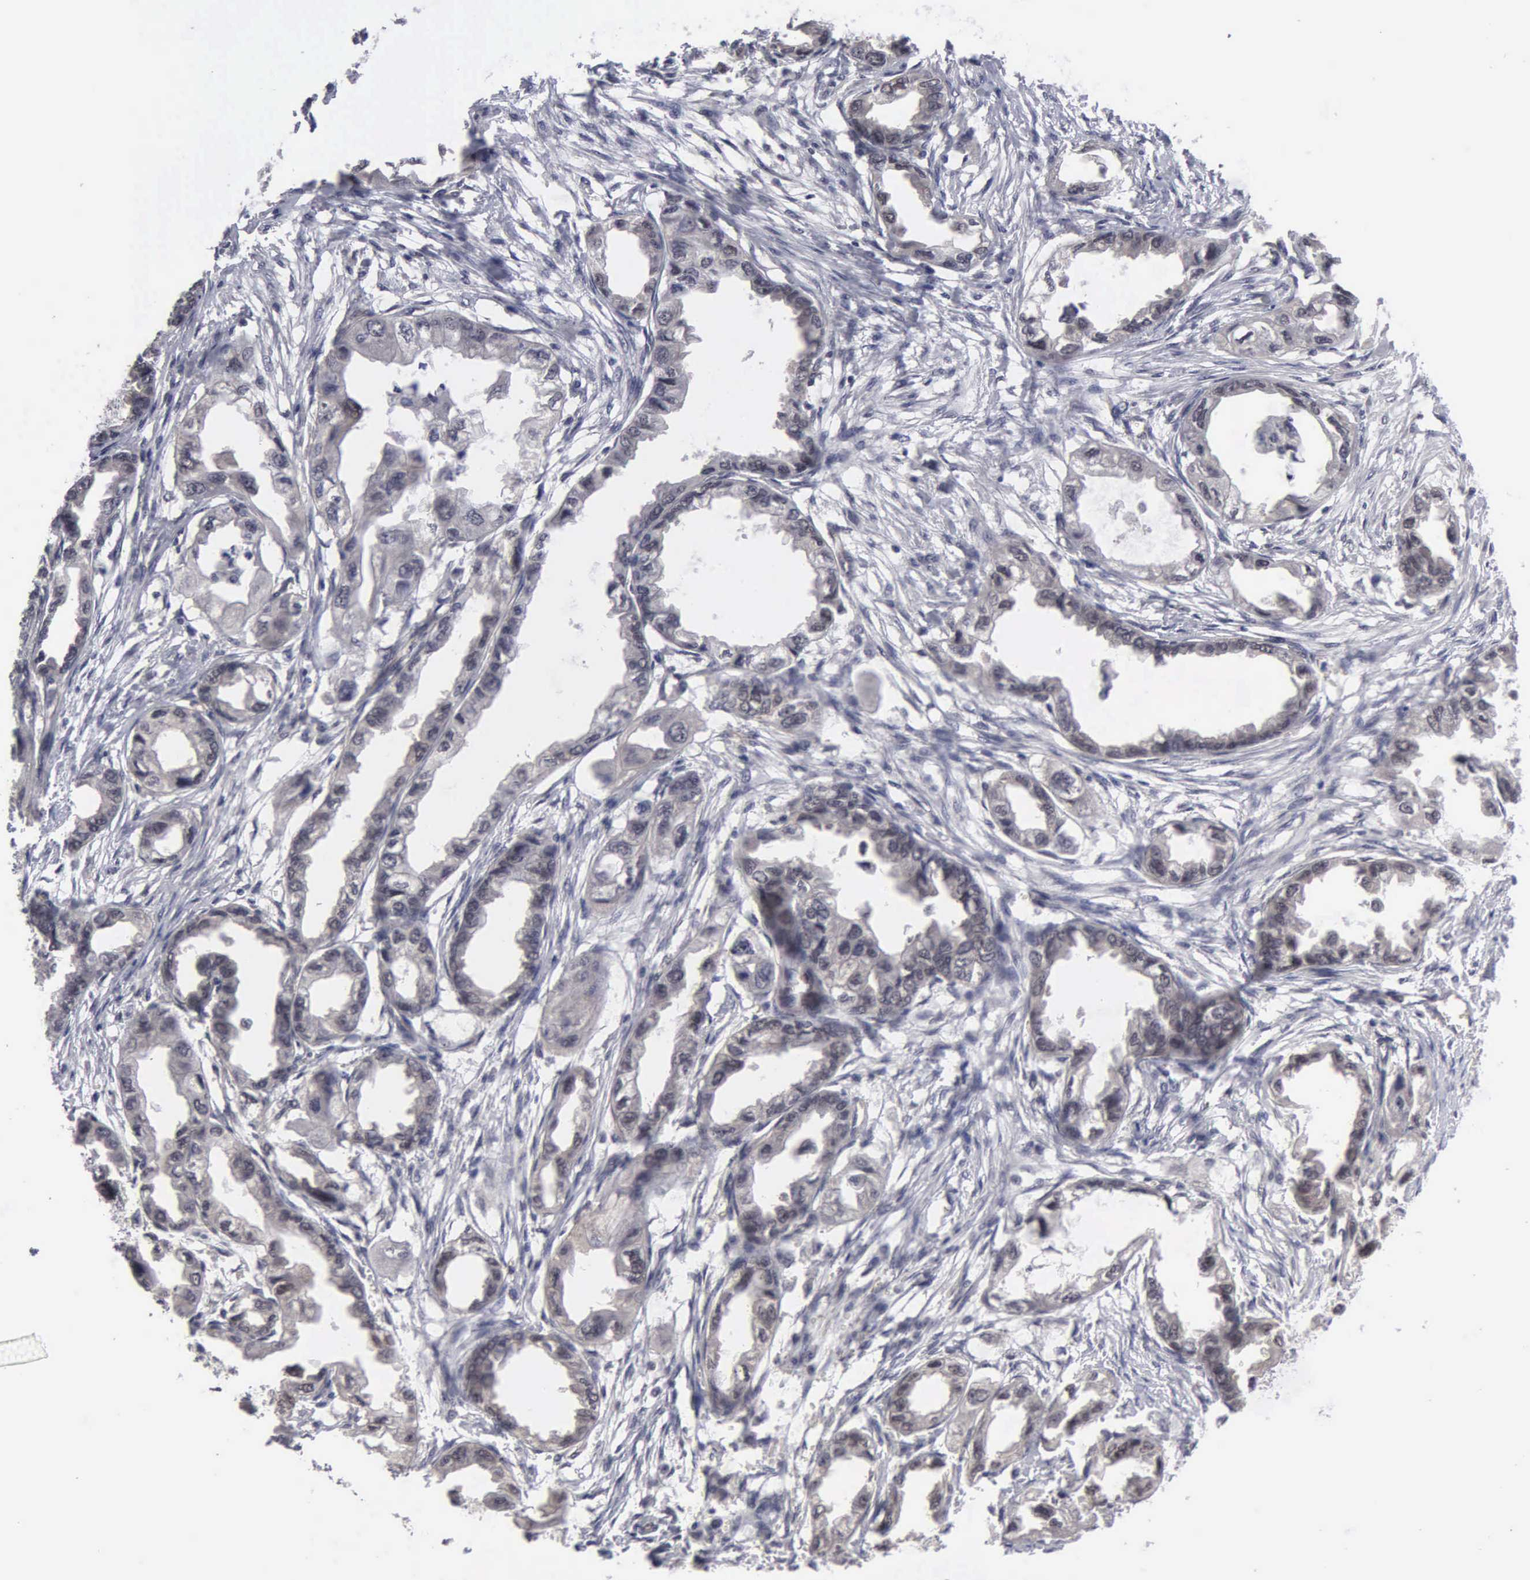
{"staining": {"intensity": "negative", "quantity": "none", "location": "none"}, "tissue": "endometrial cancer", "cell_type": "Tumor cells", "image_type": "cancer", "snomed": [{"axis": "morphology", "description": "Adenocarcinoma, NOS"}, {"axis": "topography", "description": "Endometrium"}], "caption": "This is a micrograph of IHC staining of endometrial cancer, which shows no staining in tumor cells.", "gene": "ZBTB33", "patient": {"sex": "female", "age": 67}}